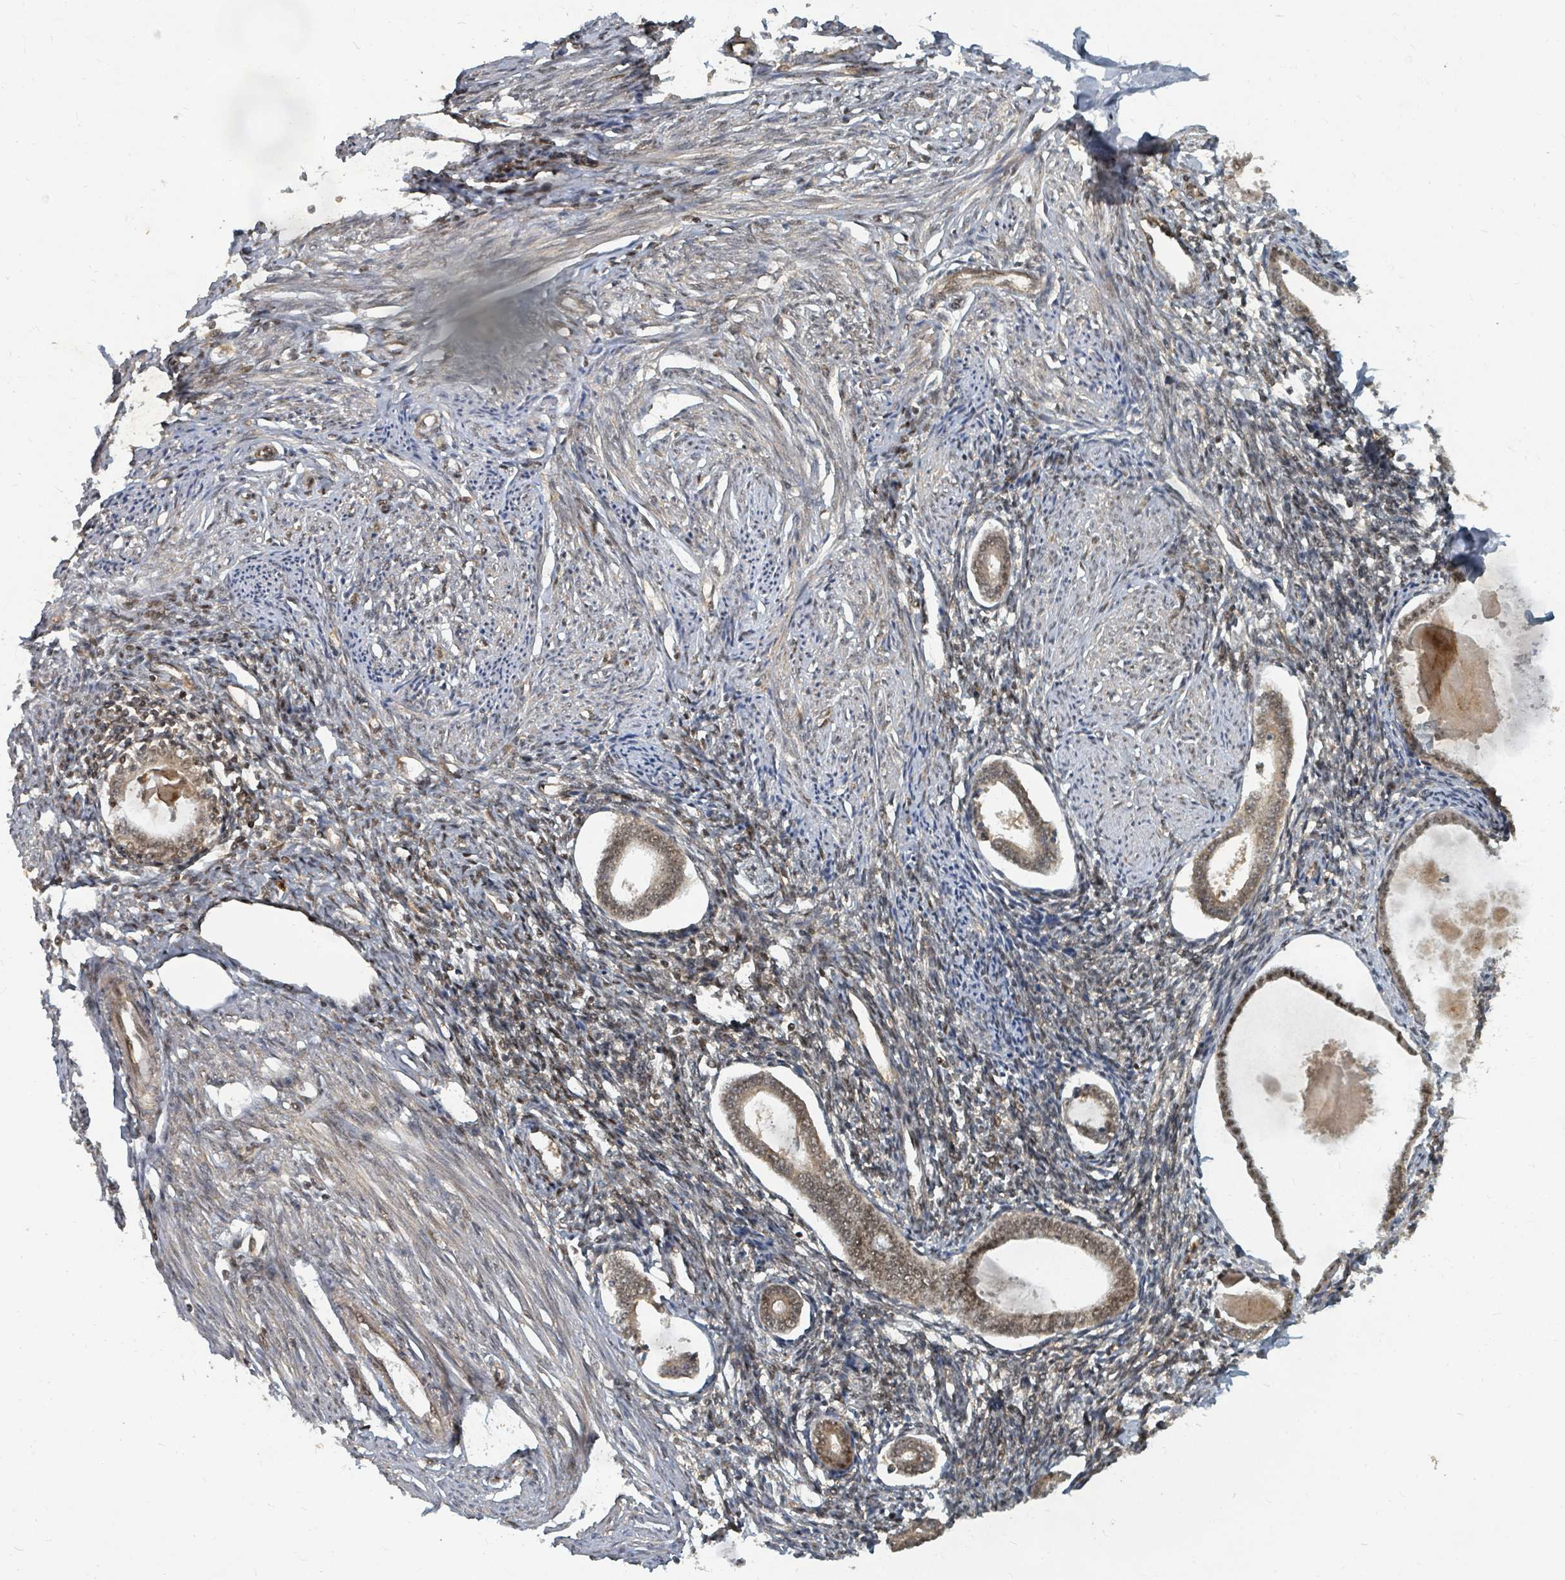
{"staining": {"intensity": "moderate", "quantity": "25%-75%", "location": "cytoplasmic/membranous,nuclear"}, "tissue": "endometrium", "cell_type": "Cells in endometrial stroma", "image_type": "normal", "snomed": [{"axis": "morphology", "description": "Normal tissue, NOS"}, {"axis": "topography", "description": "Endometrium"}], "caption": "Moderate cytoplasmic/membranous,nuclear positivity for a protein is present in approximately 25%-75% of cells in endometrial stroma of normal endometrium using immunohistochemistry (IHC).", "gene": "KDM4E", "patient": {"sex": "female", "age": 56}}